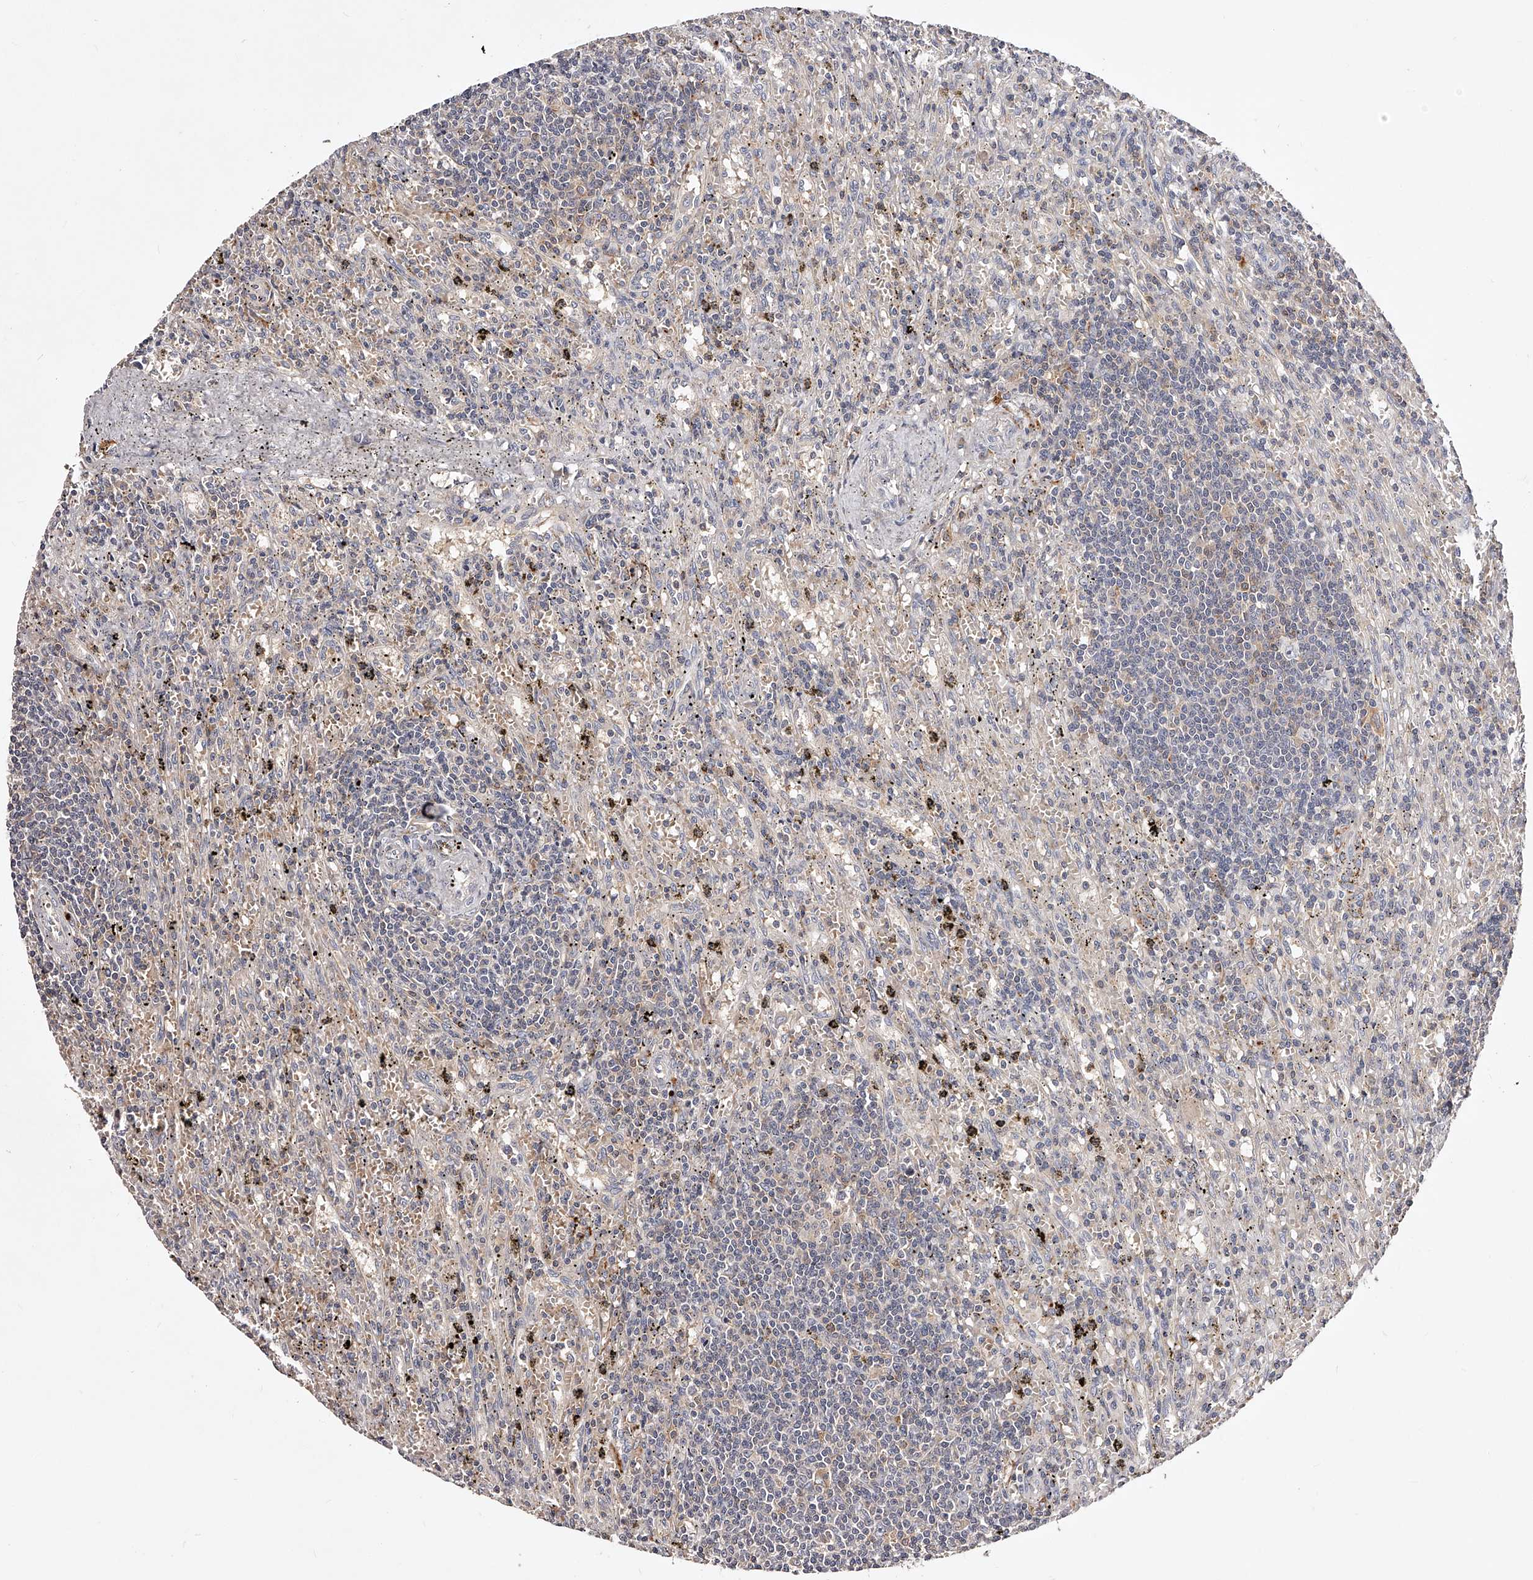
{"staining": {"intensity": "negative", "quantity": "none", "location": "none"}, "tissue": "lymphoma", "cell_type": "Tumor cells", "image_type": "cancer", "snomed": [{"axis": "morphology", "description": "Malignant lymphoma, non-Hodgkin's type, Low grade"}, {"axis": "topography", "description": "Spleen"}], "caption": "An image of human lymphoma is negative for staining in tumor cells. The staining was performed using DAB (3,3'-diaminobenzidine) to visualize the protein expression in brown, while the nuclei were stained in blue with hematoxylin (Magnification: 20x).", "gene": "PHACTR1", "patient": {"sex": "male", "age": 76}}